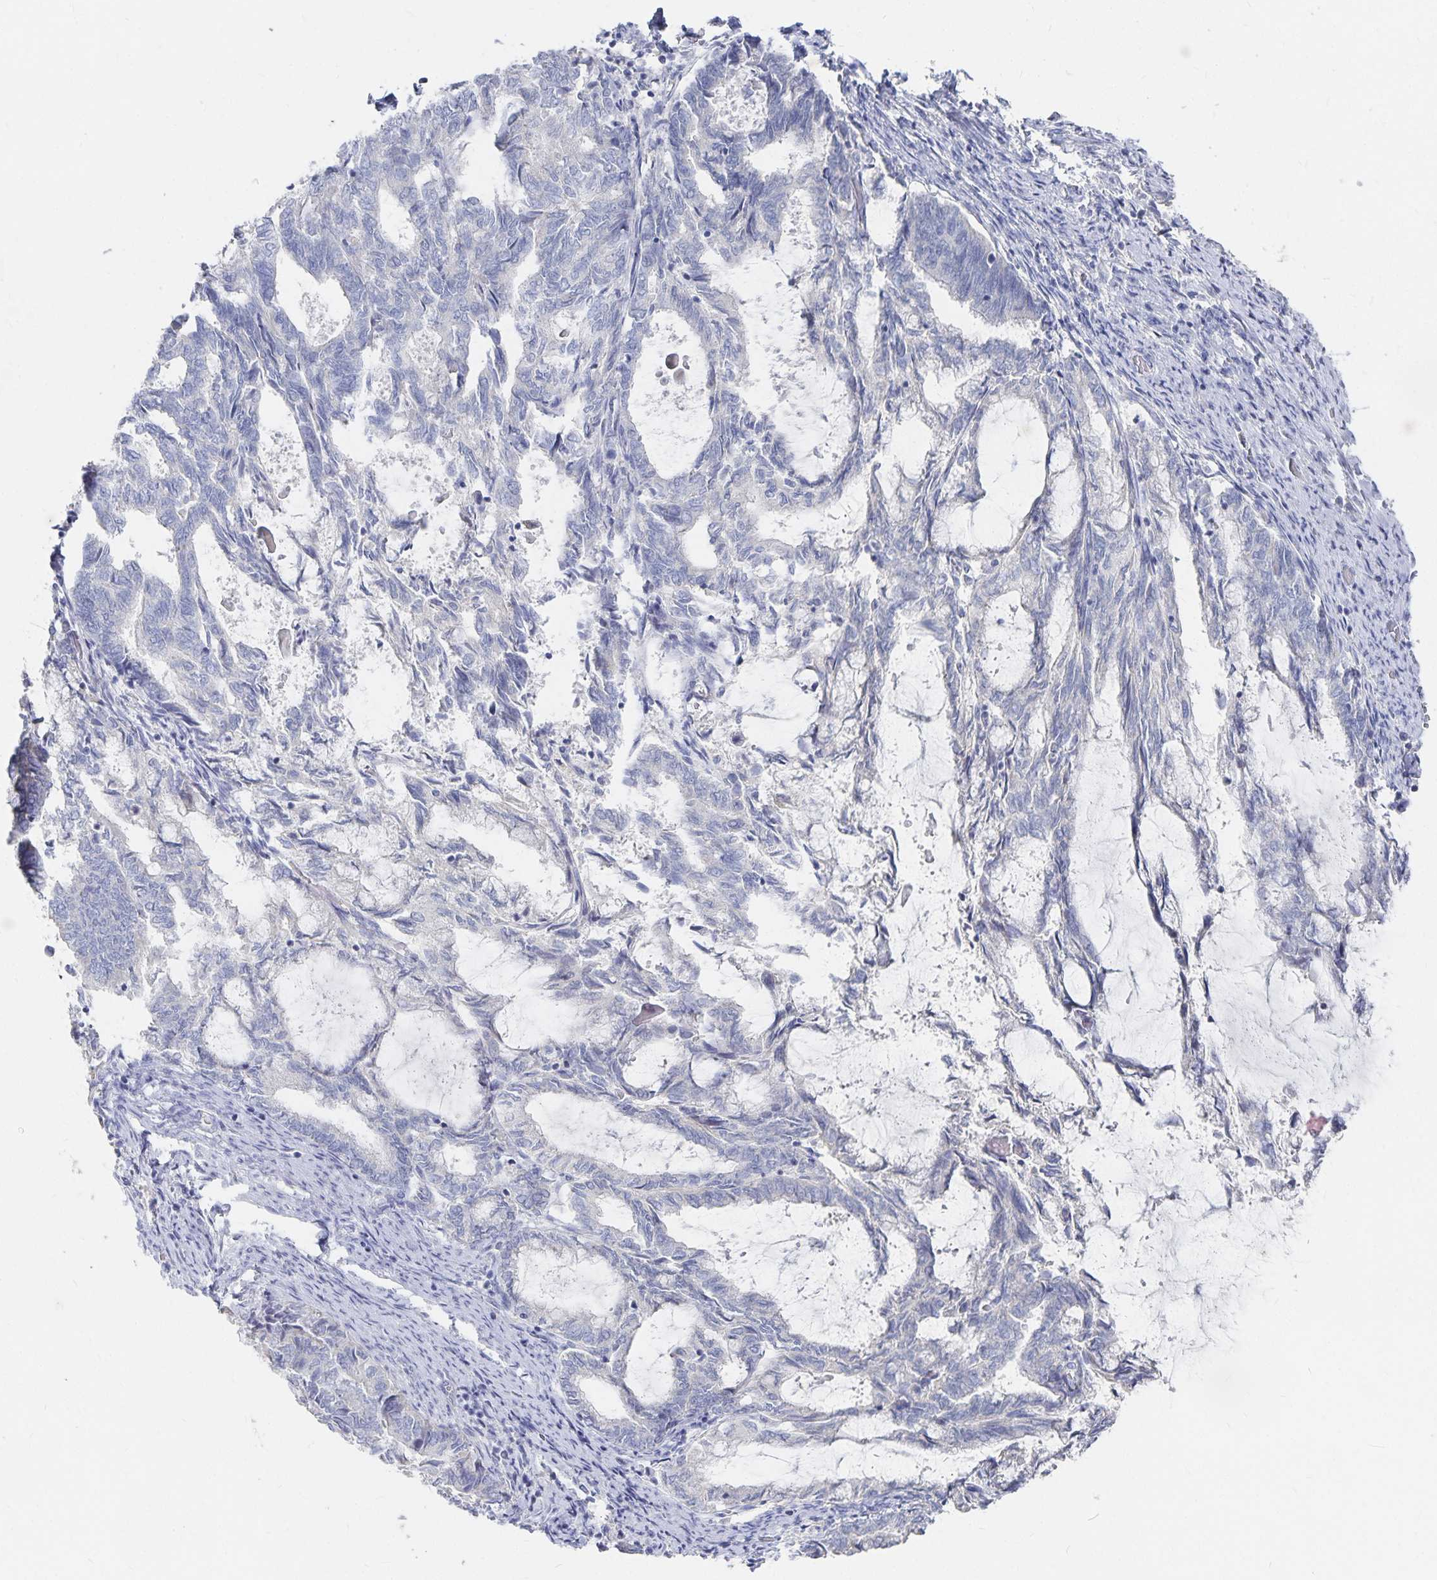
{"staining": {"intensity": "negative", "quantity": "none", "location": "none"}, "tissue": "endometrial cancer", "cell_type": "Tumor cells", "image_type": "cancer", "snomed": [{"axis": "morphology", "description": "Adenocarcinoma, NOS"}, {"axis": "topography", "description": "Endometrium"}], "caption": "The immunohistochemistry (IHC) image has no significant expression in tumor cells of adenocarcinoma (endometrial) tissue.", "gene": "DNAH9", "patient": {"sex": "female", "age": 80}}